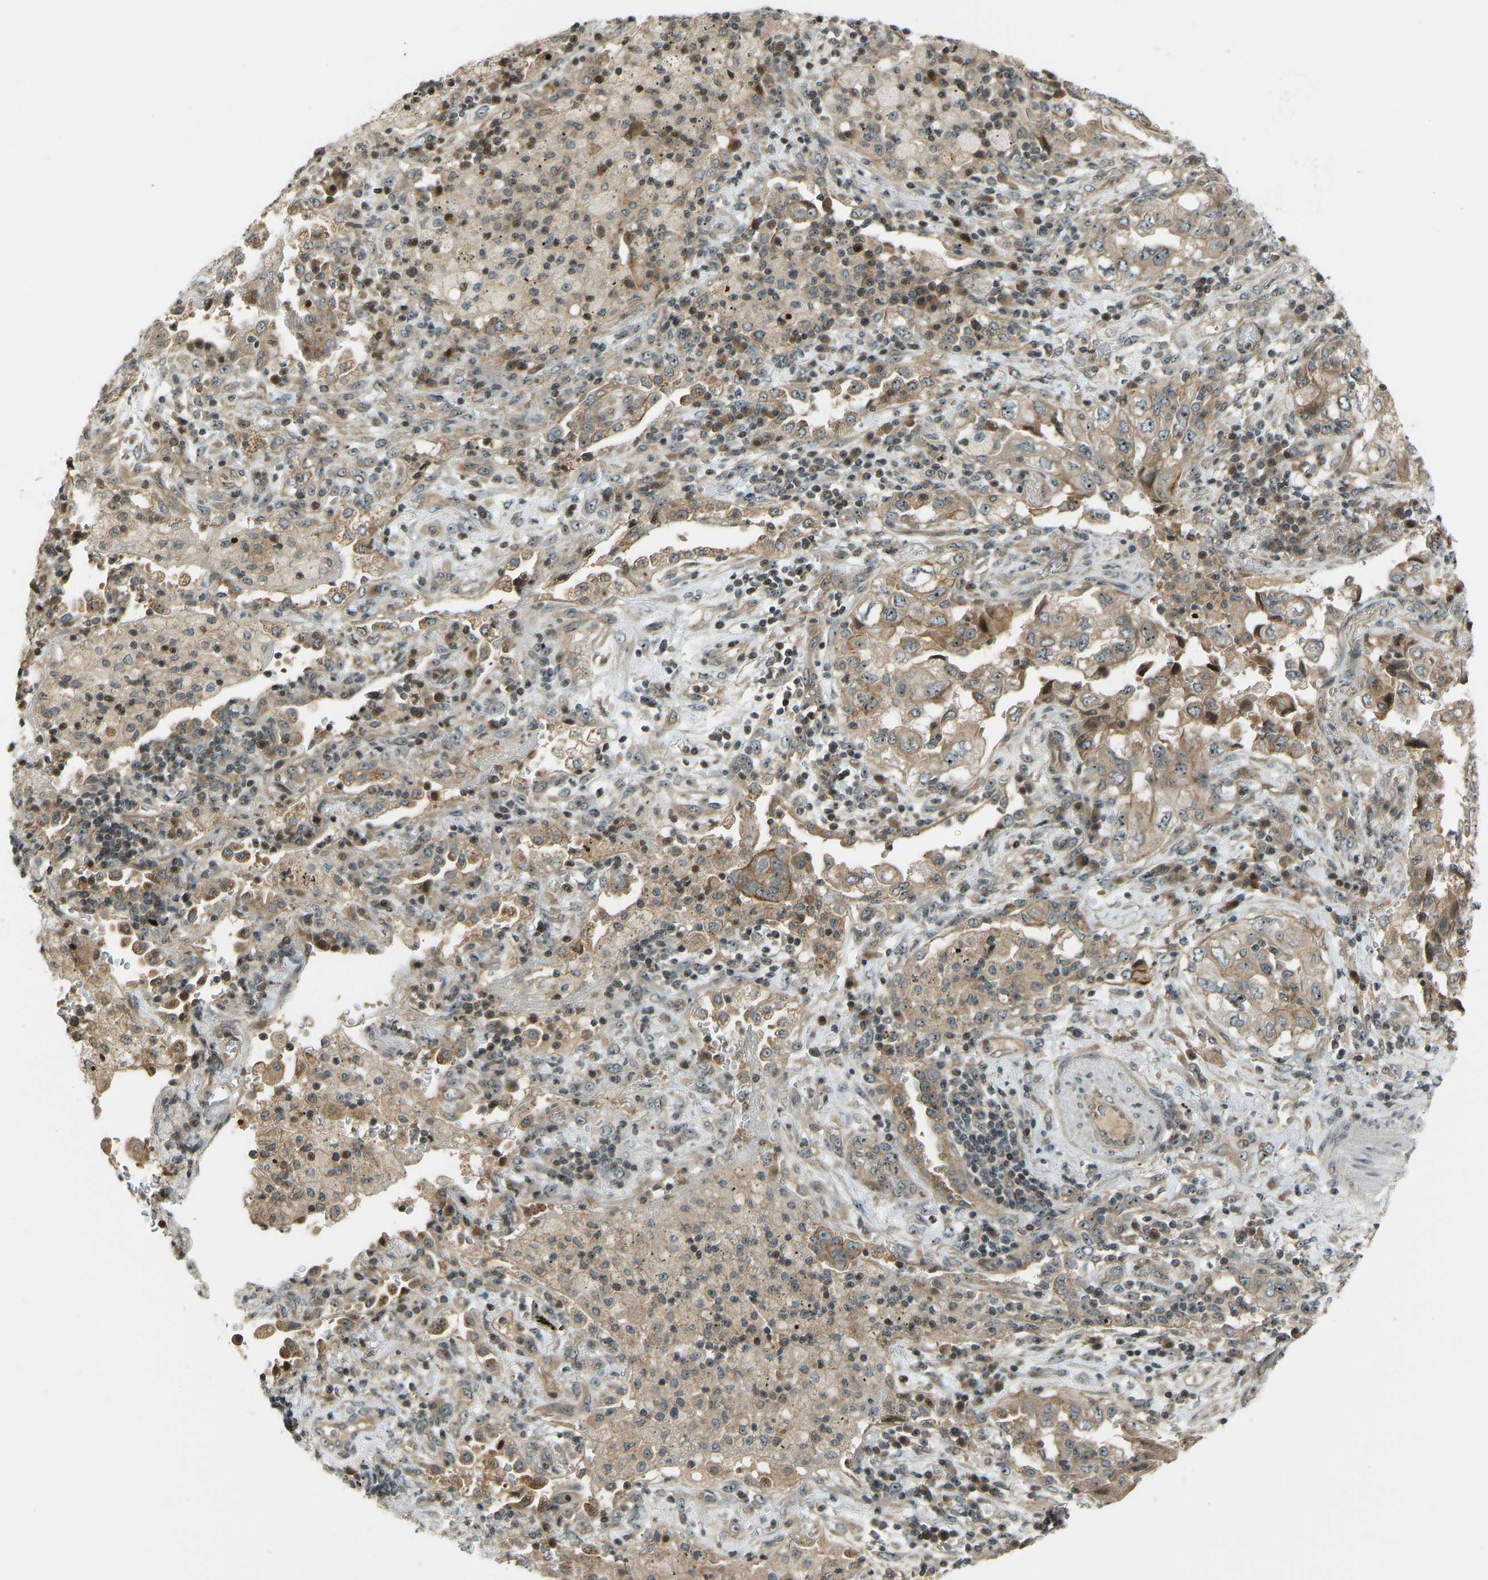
{"staining": {"intensity": "weak", "quantity": ">75%", "location": "cytoplasmic/membranous,nuclear"}, "tissue": "lung cancer", "cell_type": "Tumor cells", "image_type": "cancer", "snomed": [{"axis": "morphology", "description": "Adenocarcinoma, NOS"}, {"axis": "topography", "description": "Lung"}], "caption": "Immunohistochemical staining of human adenocarcinoma (lung) displays weak cytoplasmic/membranous and nuclear protein expression in approximately >75% of tumor cells.", "gene": "SVOPL", "patient": {"sex": "male", "age": 64}}